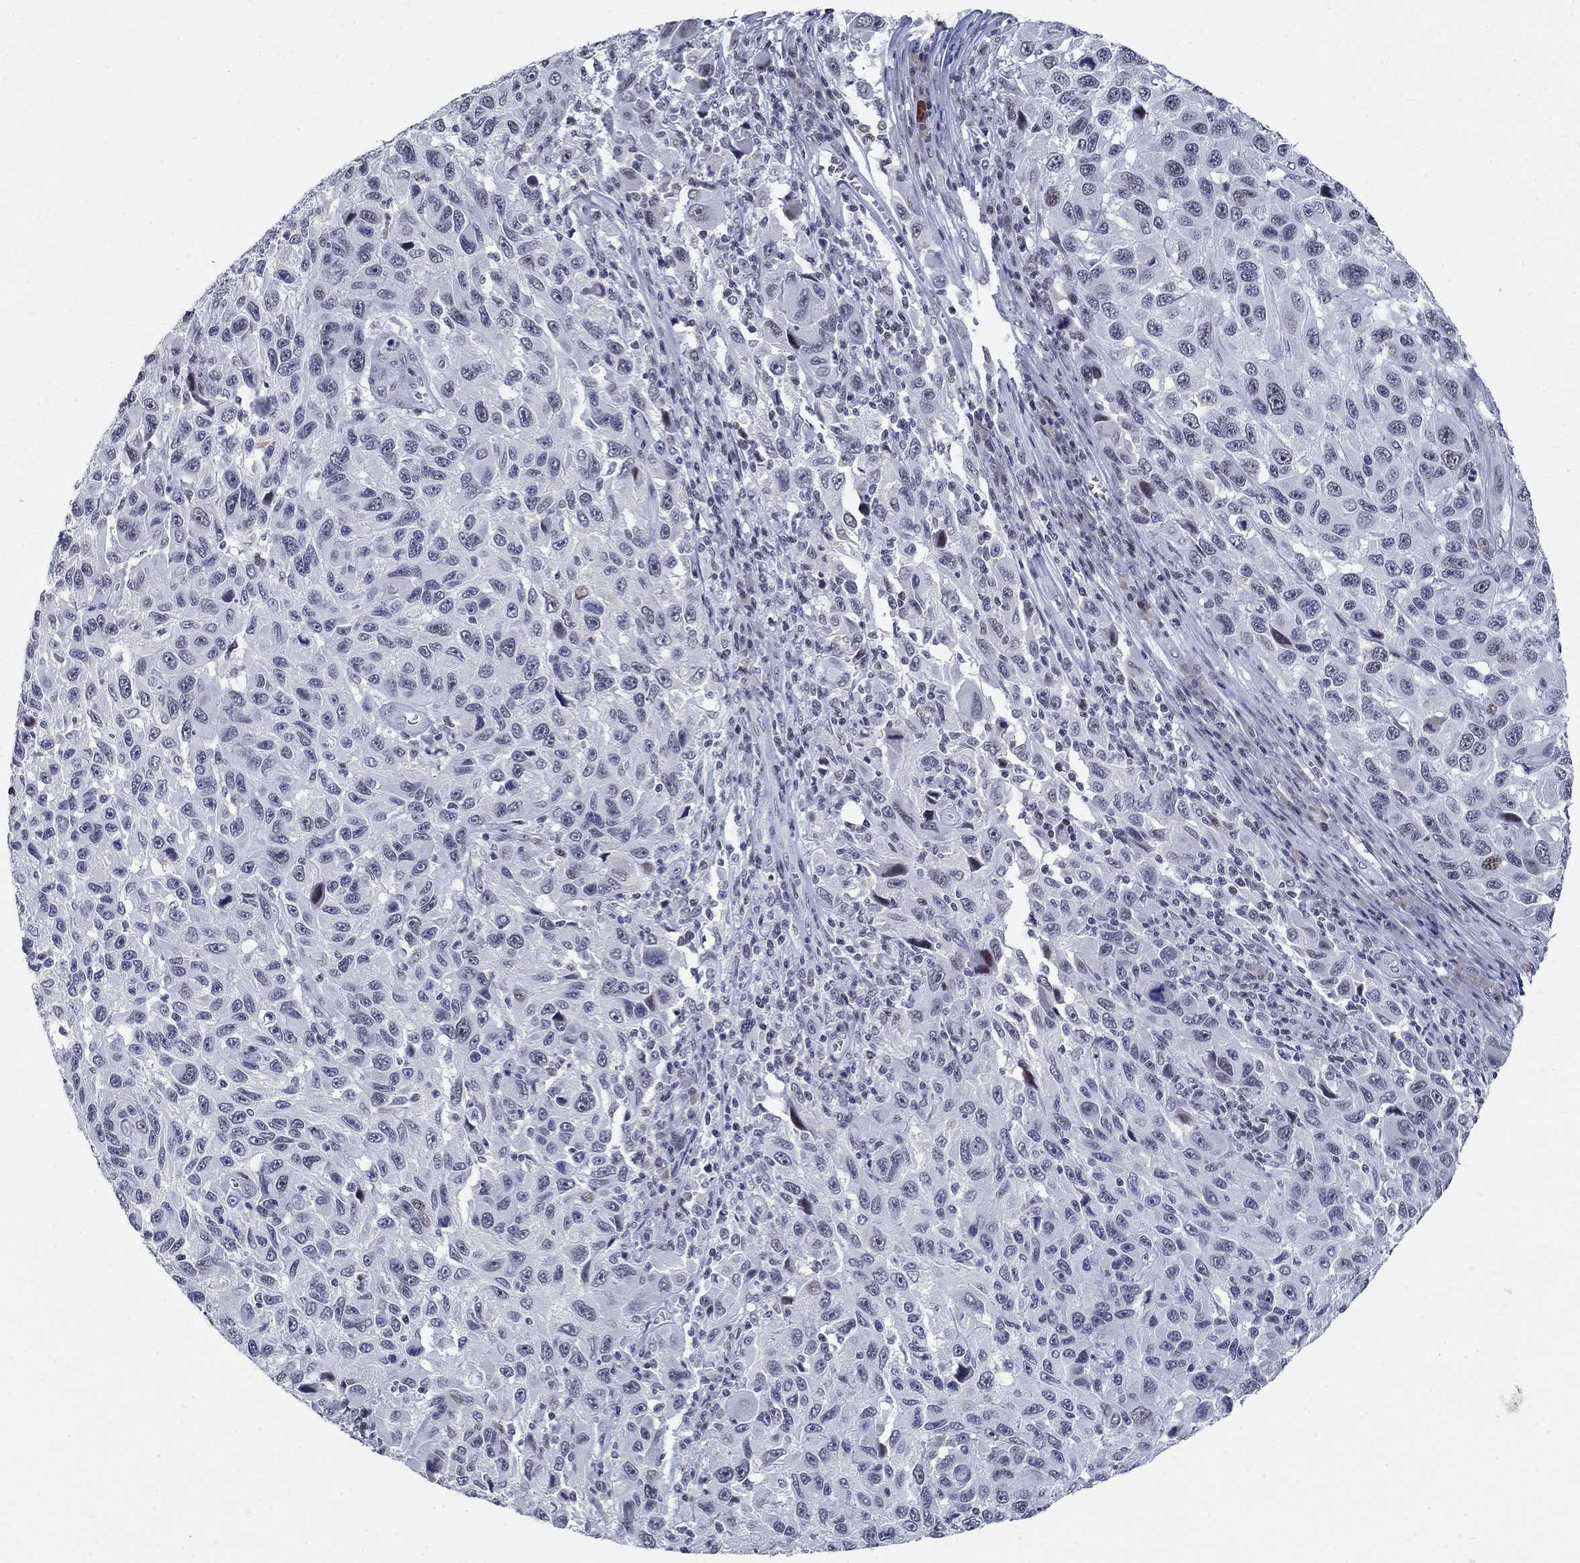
{"staining": {"intensity": "negative", "quantity": "none", "location": "none"}, "tissue": "melanoma", "cell_type": "Tumor cells", "image_type": "cancer", "snomed": [{"axis": "morphology", "description": "Malignant melanoma, NOS"}, {"axis": "topography", "description": "Skin"}], "caption": "This is an immunohistochemistry photomicrograph of human malignant melanoma. There is no staining in tumor cells.", "gene": "BHLHE22", "patient": {"sex": "male", "age": 53}}